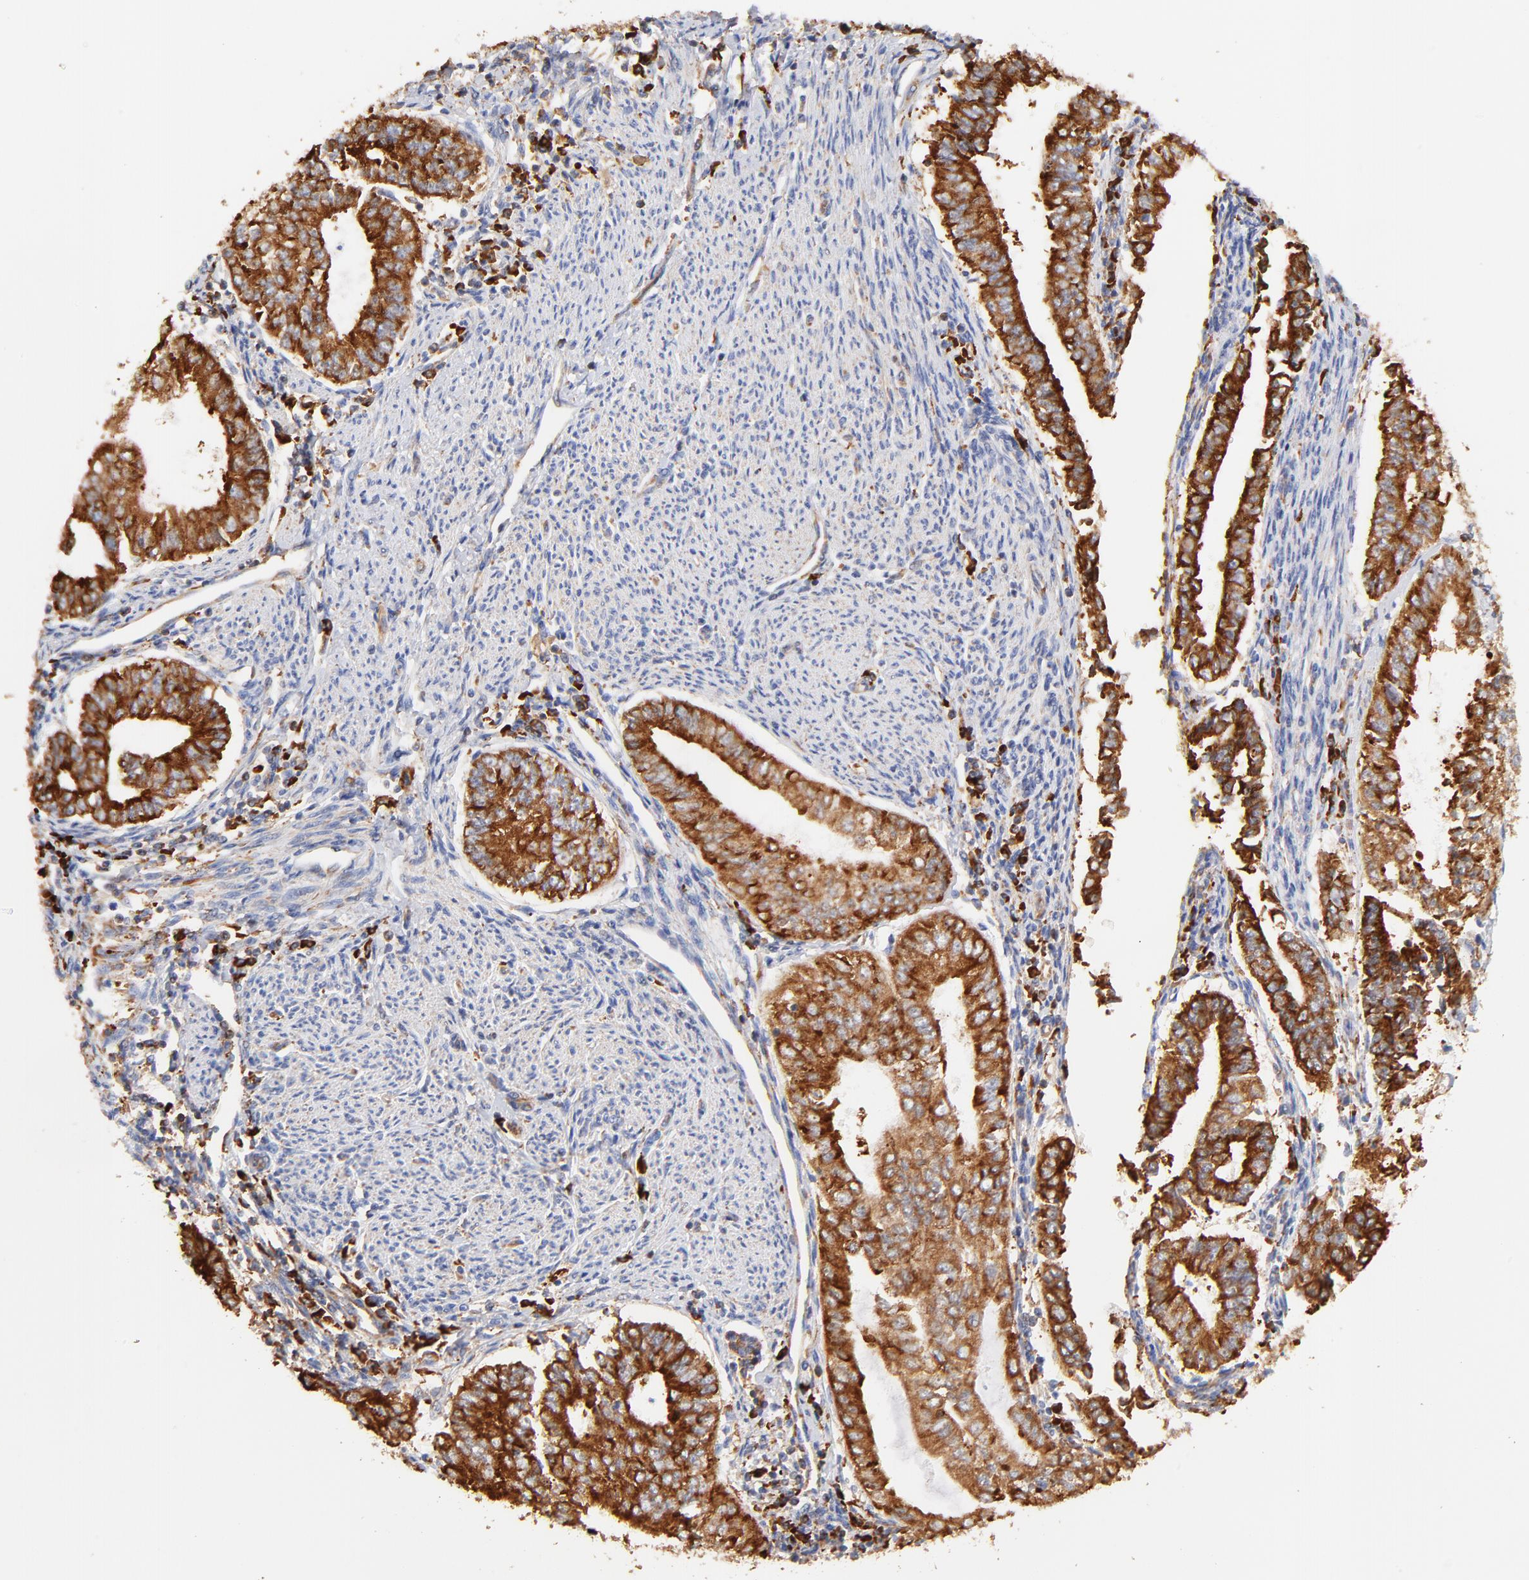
{"staining": {"intensity": "strong", "quantity": ">75%", "location": "cytoplasmic/membranous"}, "tissue": "endometrial cancer", "cell_type": "Tumor cells", "image_type": "cancer", "snomed": [{"axis": "morphology", "description": "Adenocarcinoma, NOS"}, {"axis": "topography", "description": "Endometrium"}], "caption": "About >75% of tumor cells in endometrial cancer (adenocarcinoma) show strong cytoplasmic/membranous protein staining as visualized by brown immunohistochemical staining.", "gene": "RPL27", "patient": {"sex": "female", "age": 66}}